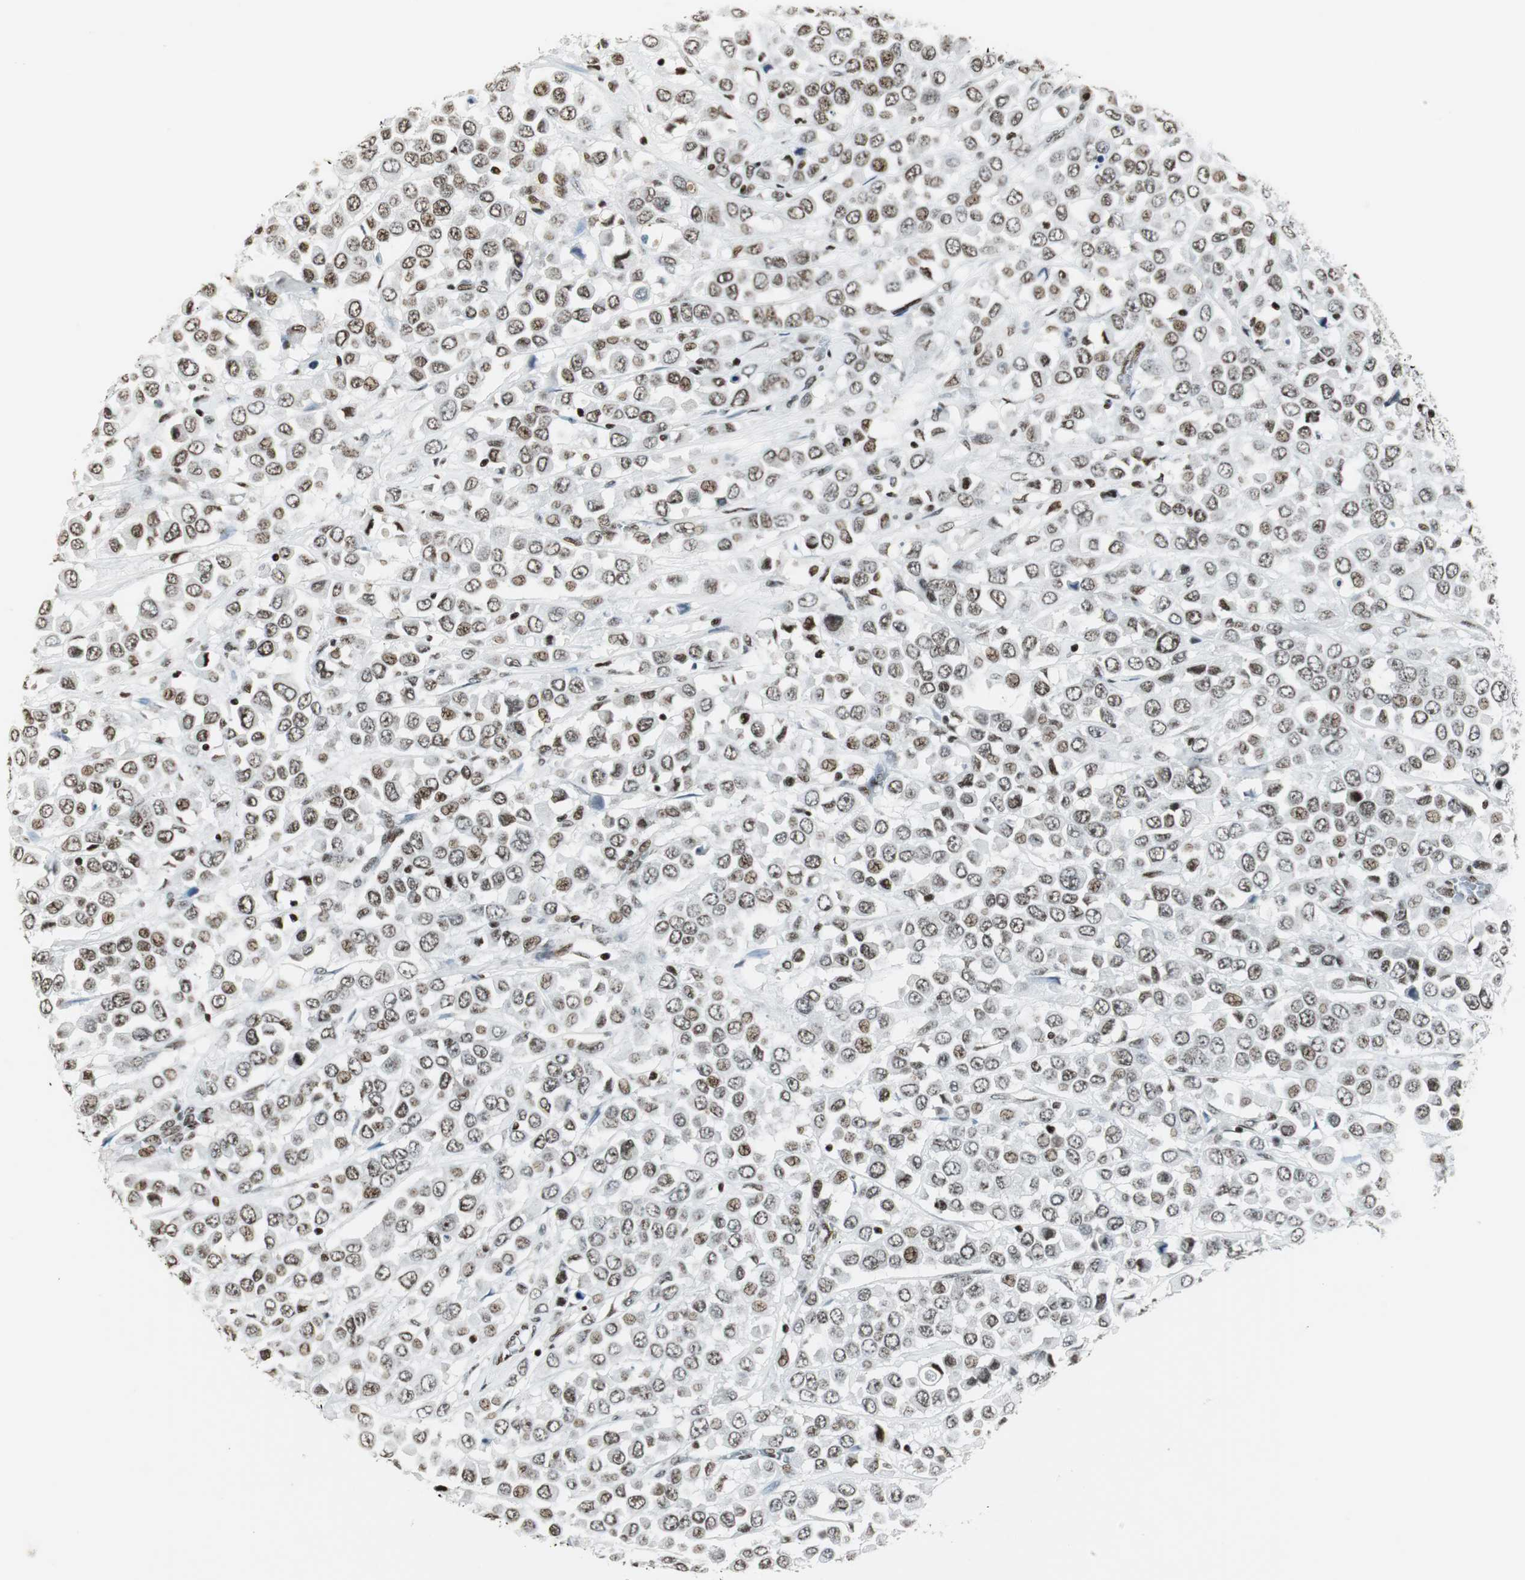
{"staining": {"intensity": "weak", "quantity": ">75%", "location": "nuclear"}, "tissue": "breast cancer", "cell_type": "Tumor cells", "image_type": "cancer", "snomed": [{"axis": "morphology", "description": "Duct carcinoma"}, {"axis": "topography", "description": "Breast"}], "caption": "Intraductal carcinoma (breast) tissue exhibits weak nuclear expression in approximately >75% of tumor cells", "gene": "RBBP4", "patient": {"sex": "female", "age": 61}}